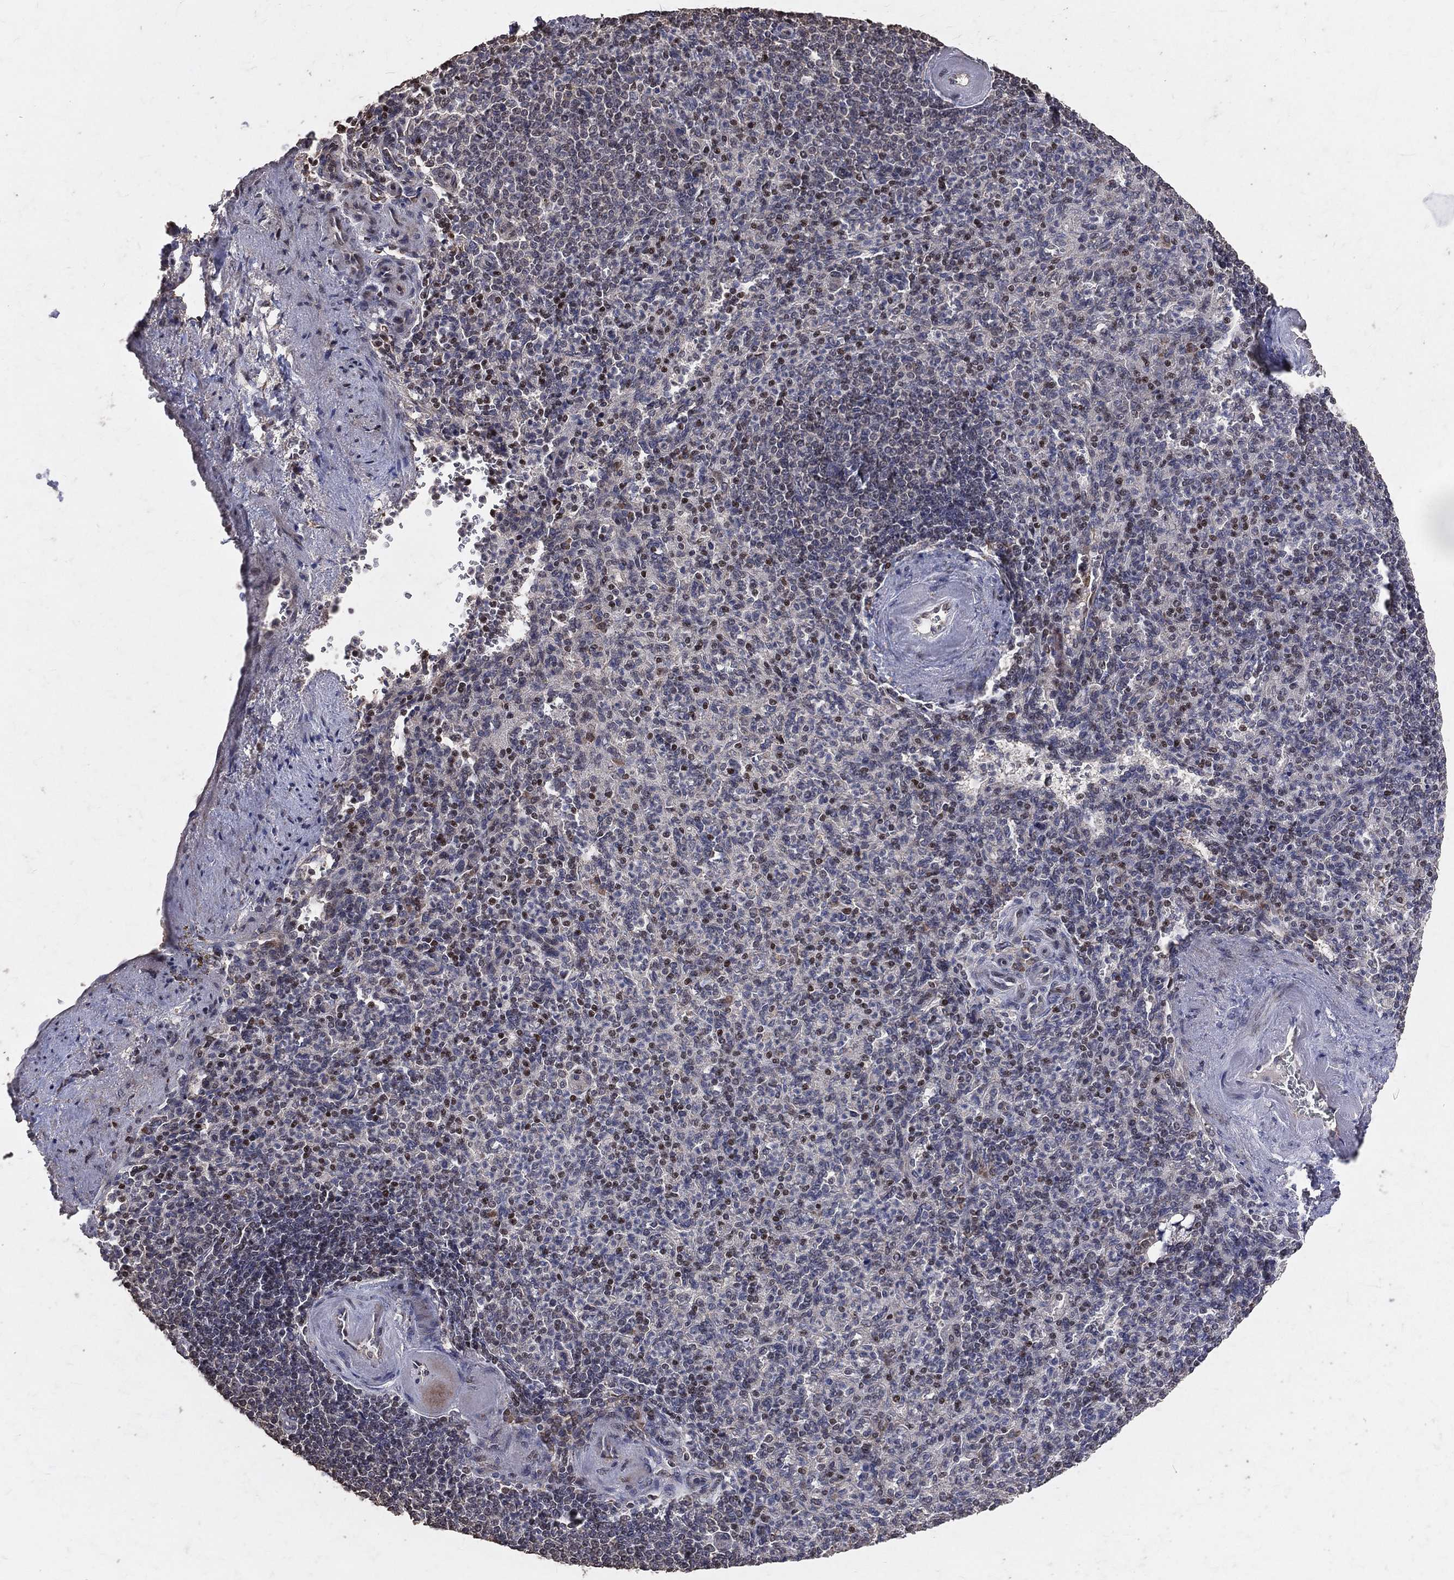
{"staining": {"intensity": "negative", "quantity": "none", "location": "none"}, "tissue": "spleen", "cell_type": "Cells in red pulp", "image_type": "normal", "snomed": [{"axis": "morphology", "description": "Normal tissue, NOS"}, {"axis": "topography", "description": "Spleen"}], "caption": "Immunohistochemistry (IHC) of unremarkable human spleen displays no positivity in cells in red pulp. The staining is performed using DAB brown chromogen with nuclei counter-stained in using hematoxylin.", "gene": "LY6K", "patient": {"sex": "female", "age": 74}}